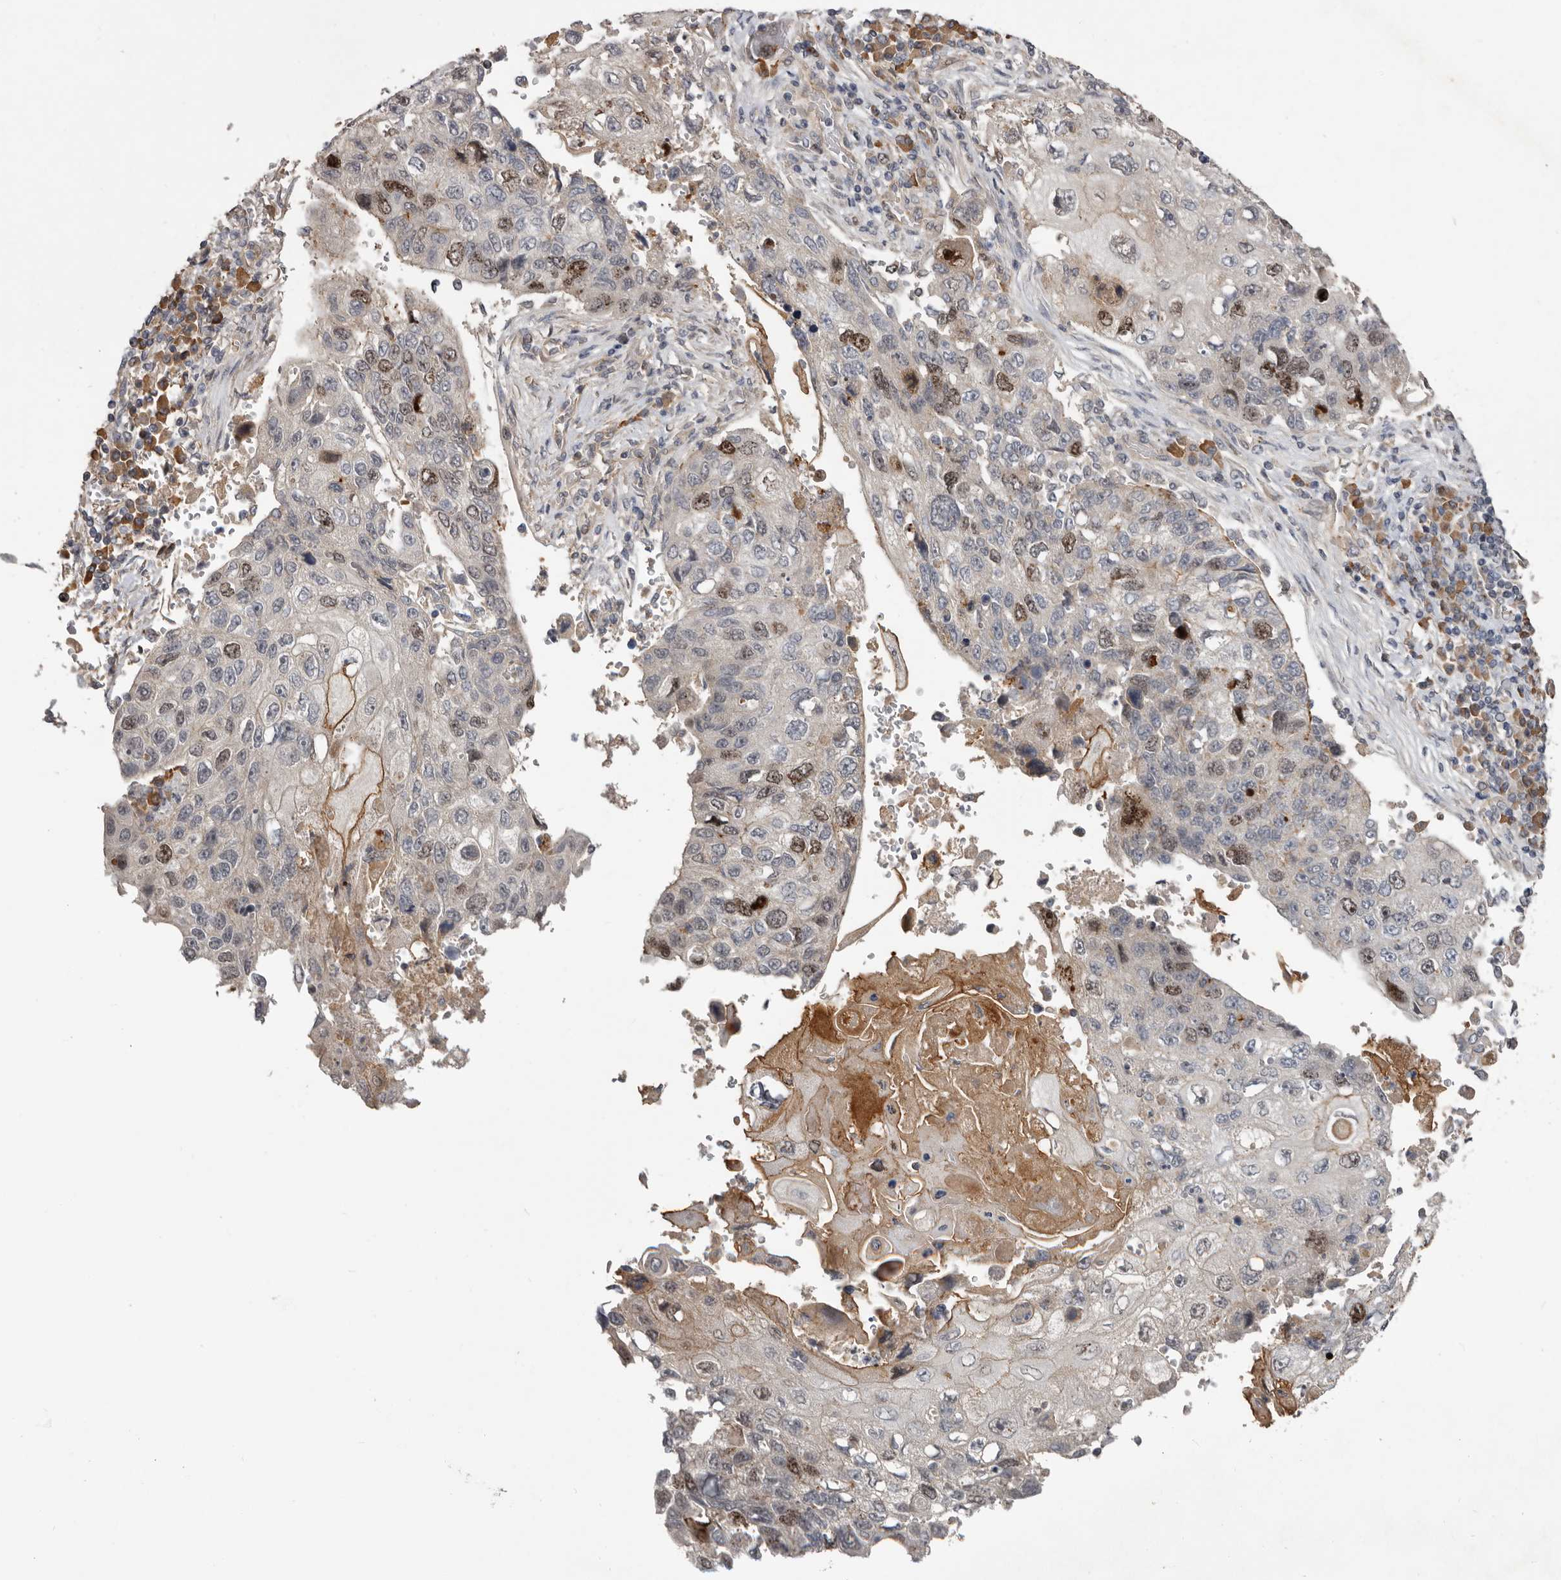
{"staining": {"intensity": "moderate", "quantity": "25%-75%", "location": "nuclear"}, "tissue": "lung cancer", "cell_type": "Tumor cells", "image_type": "cancer", "snomed": [{"axis": "morphology", "description": "Squamous cell carcinoma, NOS"}, {"axis": "topography", "description": "Lung"}], "caption": "This photomicrograph reveals lung cancer stained with immunohistochemistry to label a protein in brown. The nuclear of tumor cells show moderate positivity for the protein. Nuclei are counter-stained blue.", "gene": "CDCA8", "patient": {"sex": "male", "age": 61}}